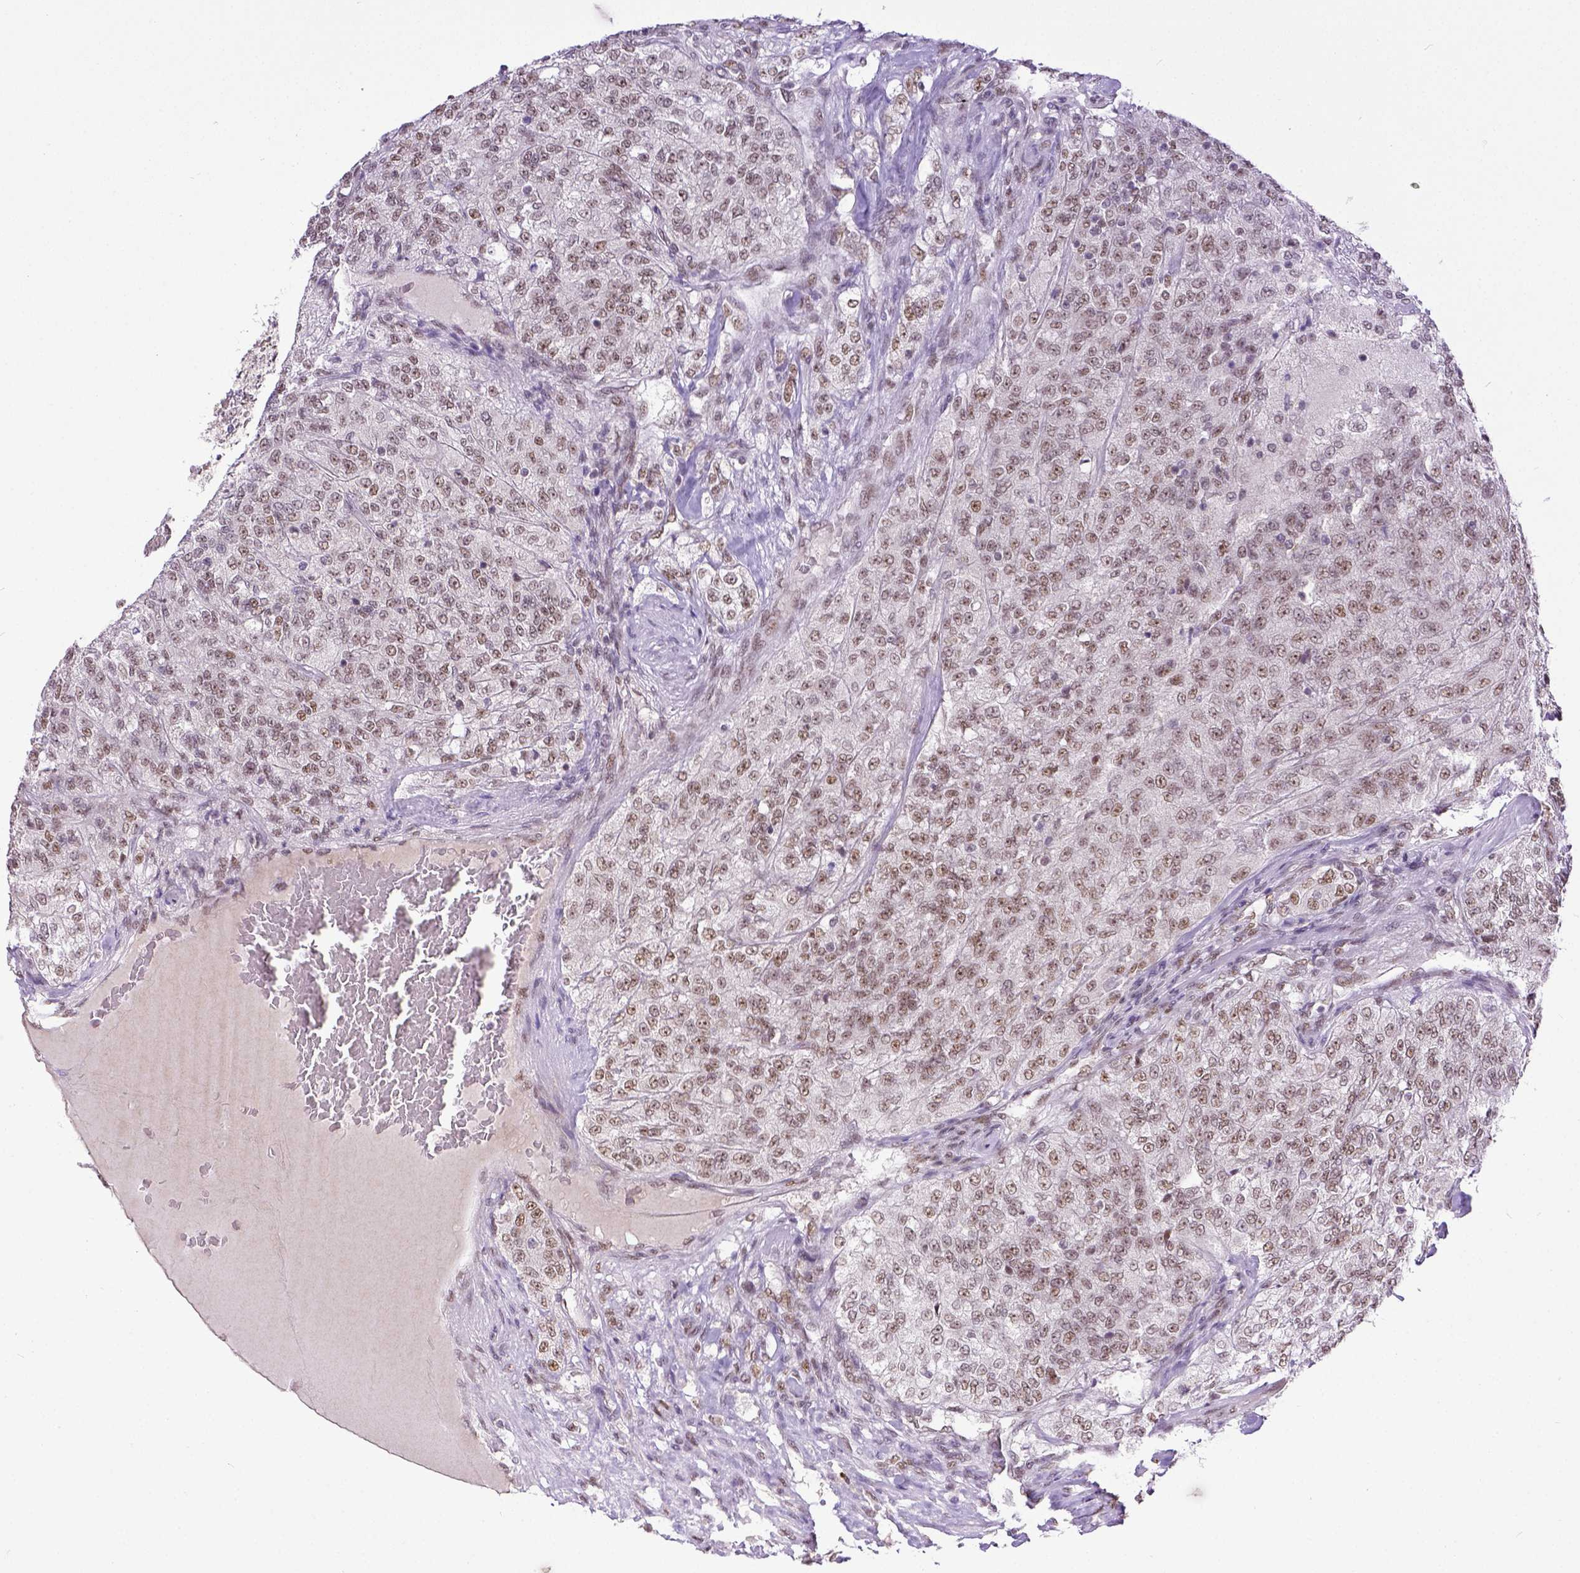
{"staining": {"intensity": "moderate", "quantity": ">75%", "location": "nuclear"}, "tissue": "renal cancer", "cell_type": "Tumor cells", "image_type": "cancer", "snomed": [{"axis": "morphology", "description": "Adenocarcinoma, NOS"}, {"axis": "topography", "description": "Kidney"}], "caption": "Immunohistochemistry of adenocarcinoma (renal) exhibits medium levels of moderate nuclear staining in approximately >75% of tumor cells.", "gene": "ERCC1", "patient": {"sex": "female", "age": 63}}